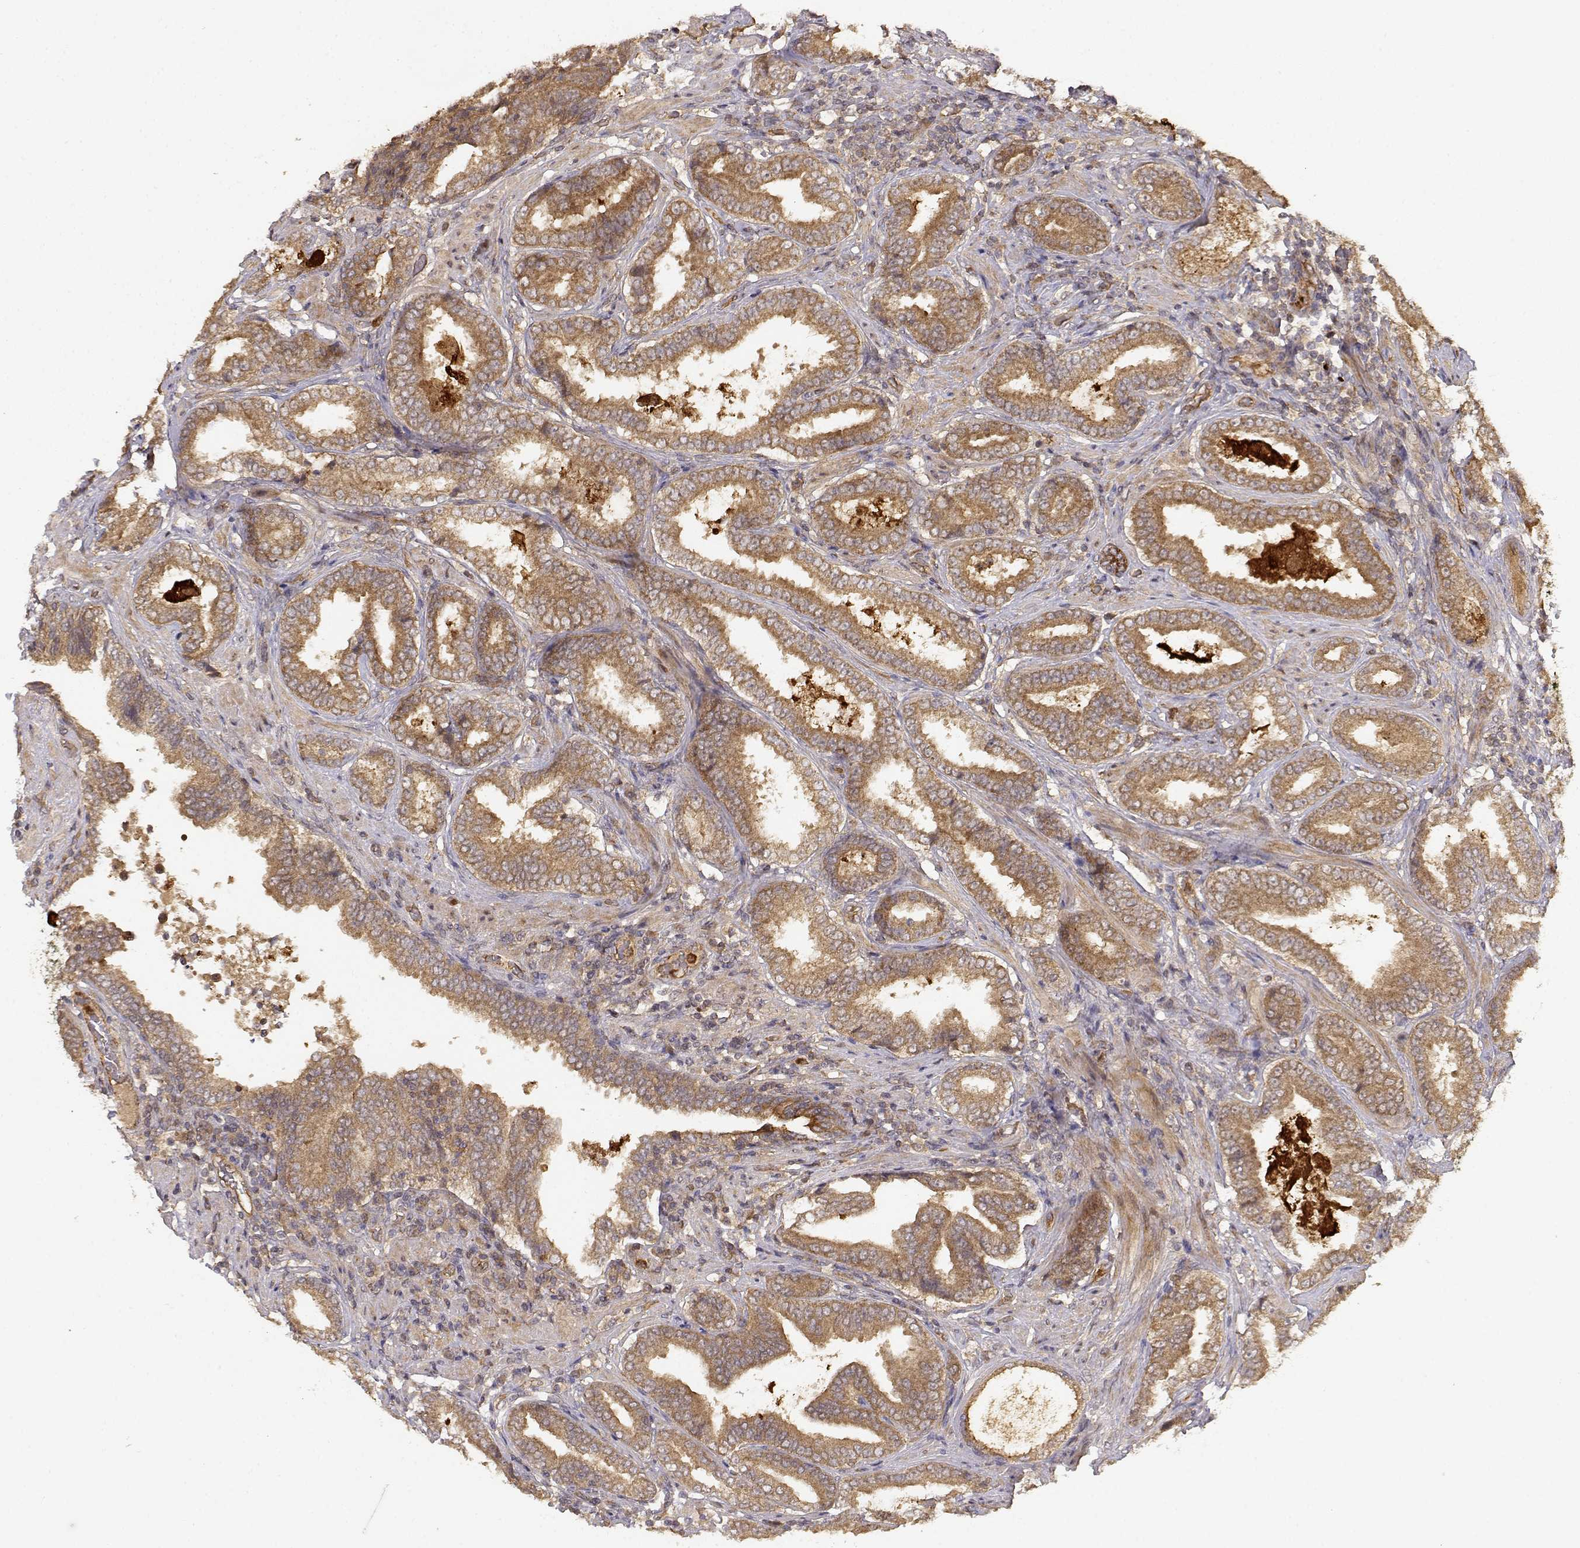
{"staining": {"intensity": "moderate", "quantity": ">75%", "location": "cytoplasmic/membranous"}, "tissue": "prostate cancer", "cell_type": "Tumor cells", "image_type": "cancer", "snomed": [{"axis": "morphology", "description": "Adenocarcinoma, NOS"}, {"axis": "topography", "description": "Prostate"}], "caption": "IHC histopathology image of neoplastic tissue: adenocarcinoma (prostate) stained using IHC displays medium levels of moderate protein expression localized specifically in the cytoplasmic/membranous of tumor cells, appearing as a cytoplasmic/membranous brown color.", "gene": "CDK5RAP2", "patient": {"sex": "male", "age": 64}}